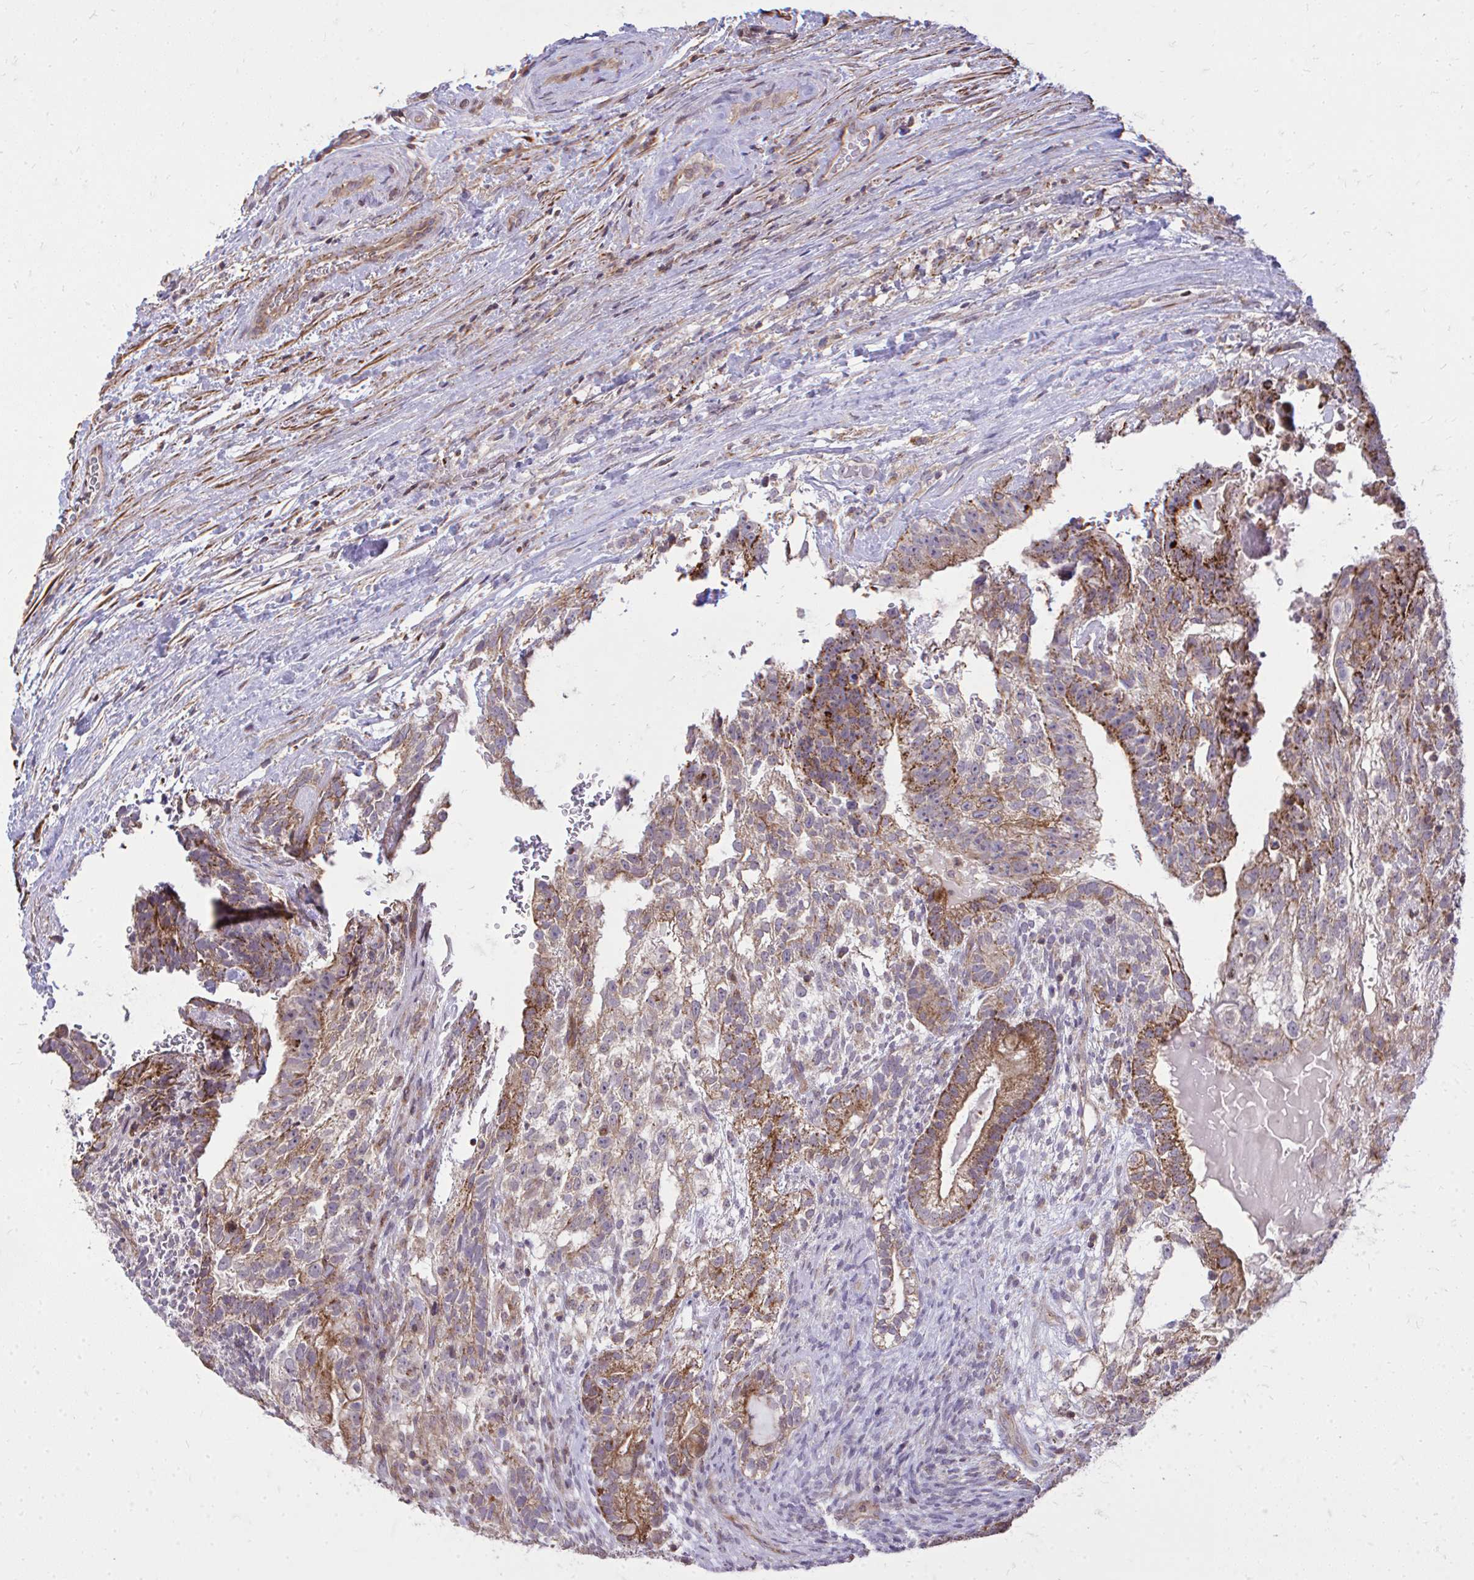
{"staining": {"intensity": "moderate", "quantity": "25%-75%", "location": "cytoplasmic/membranous"}, "tissue": "testis cancer", "cell_type": "Tumor cells", "image_type": "cancer", "snomed": [{"axis": "morphology", "description": "Seminoma, NOS"}, {"axis": "morphology", "description": "Carcinoma, Embryonal, NOS"}, {"axis": "topography", "description": "Testis"}], "caption": "IHC photomicrograph of neoplastic tissue: testis cancer (embryonal carcinoma) stained using immunohistochemistry (IHC) demonstrates medium levels of moderate protein expression localized specifically in the cytoplasmic/membranous of tumor cells, appearing as a cytoplasmic/membranous brown color.", "gene": "SLC7A5", "patient": {"sex": "male", "age": 41}}